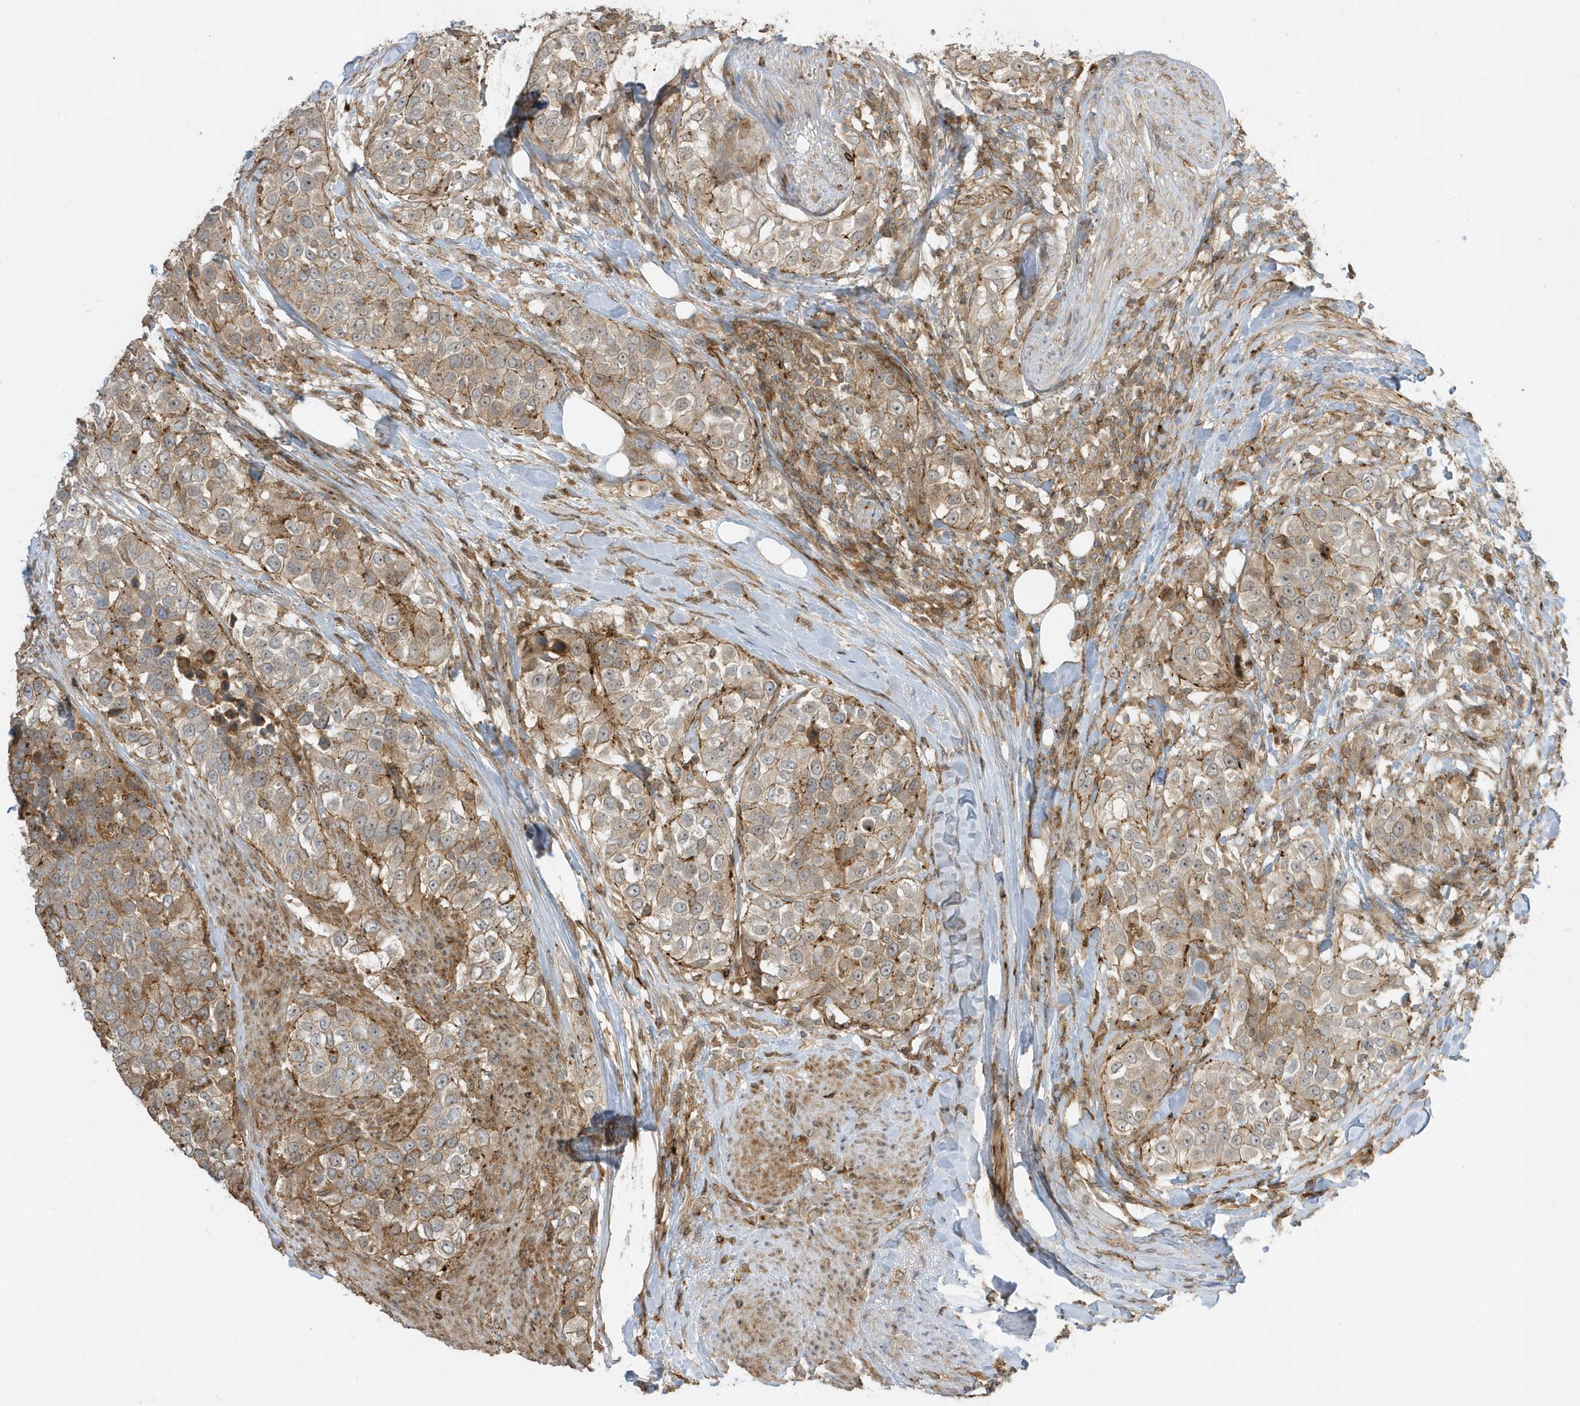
{"staining": {"intensity": "weak", "quantity": ">75%", "location": "cytoplasmic/membranous"}, "tissue": "urothelial cancer", "cell_type": "Tumor cells", "image_type": "cancer", "snomed": [{"axis": "morphology", "description": "Urothelial carcinoma, High grade"}, {"axis": "topography", "description": "Urinary bladder"}], "caption": "Urothelial cancer stained with a protein marker displays weak staining in tumor cells.", "gene": "ZBTB8A", "patient": {"sex": "female", "age": 80}}